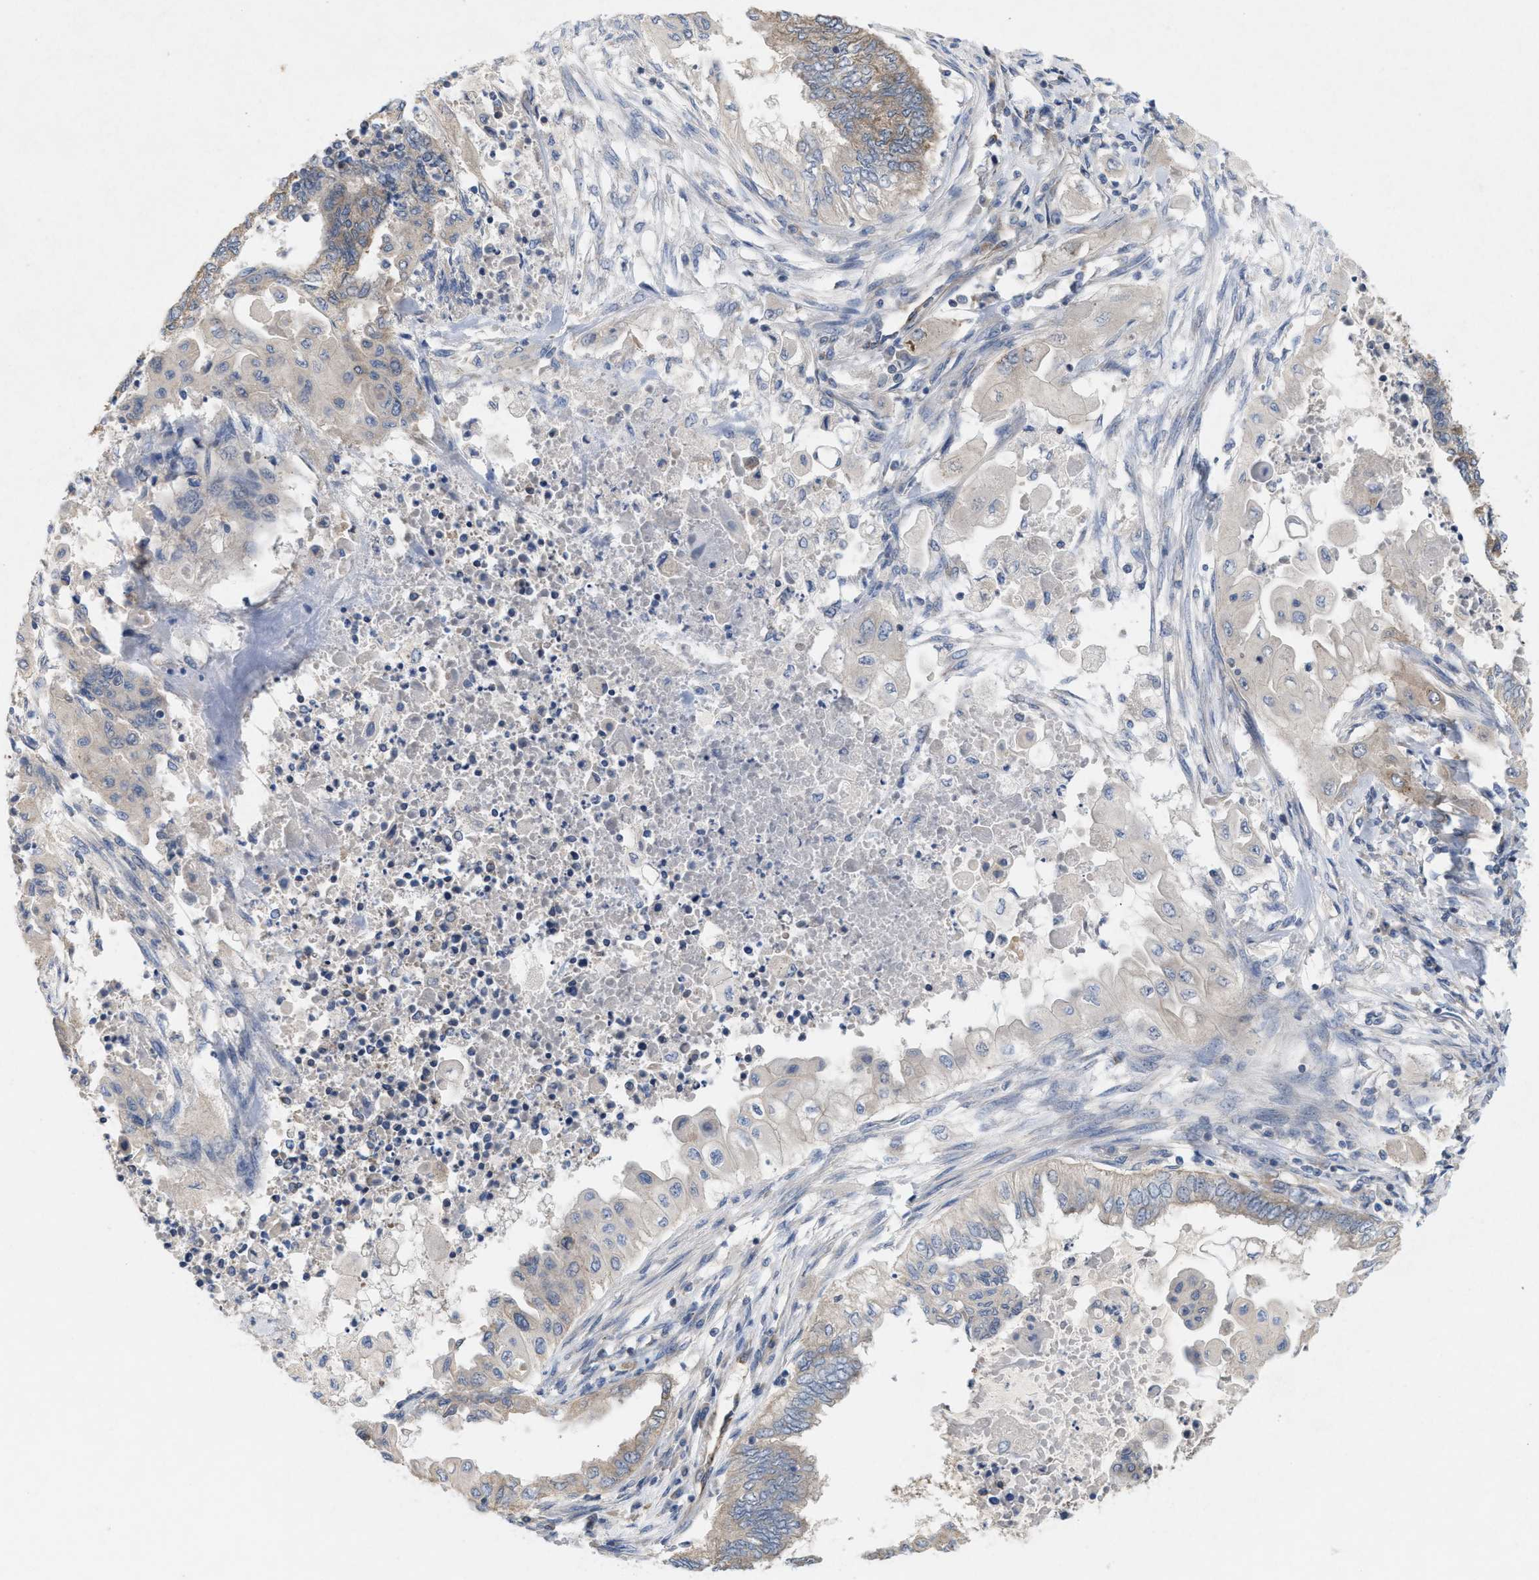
{"staining": {"intensity": "moderate", "quantity": ">75%", "location": "cytoplasmic/membranous"}, "tissue": "endometrial cancer", "cell_type": "Tumor cells", "image_type": "cancer", "snomed": [{"axis": "morphology", "description": "Adenocarcinoma, NOS"}, {"axis": "topography", "description": "Uterus"}, {"axis": "topography", "description": "Endometrium"}], "caption": "Brown immunohistochemical staining in human endometrial adenocarcinoma shows moderate cytoplasmic/membranous positivity in about >75% of tumor cells.", "gene": "UBAP2", "patient": {"sex": "female", "age": 70}}